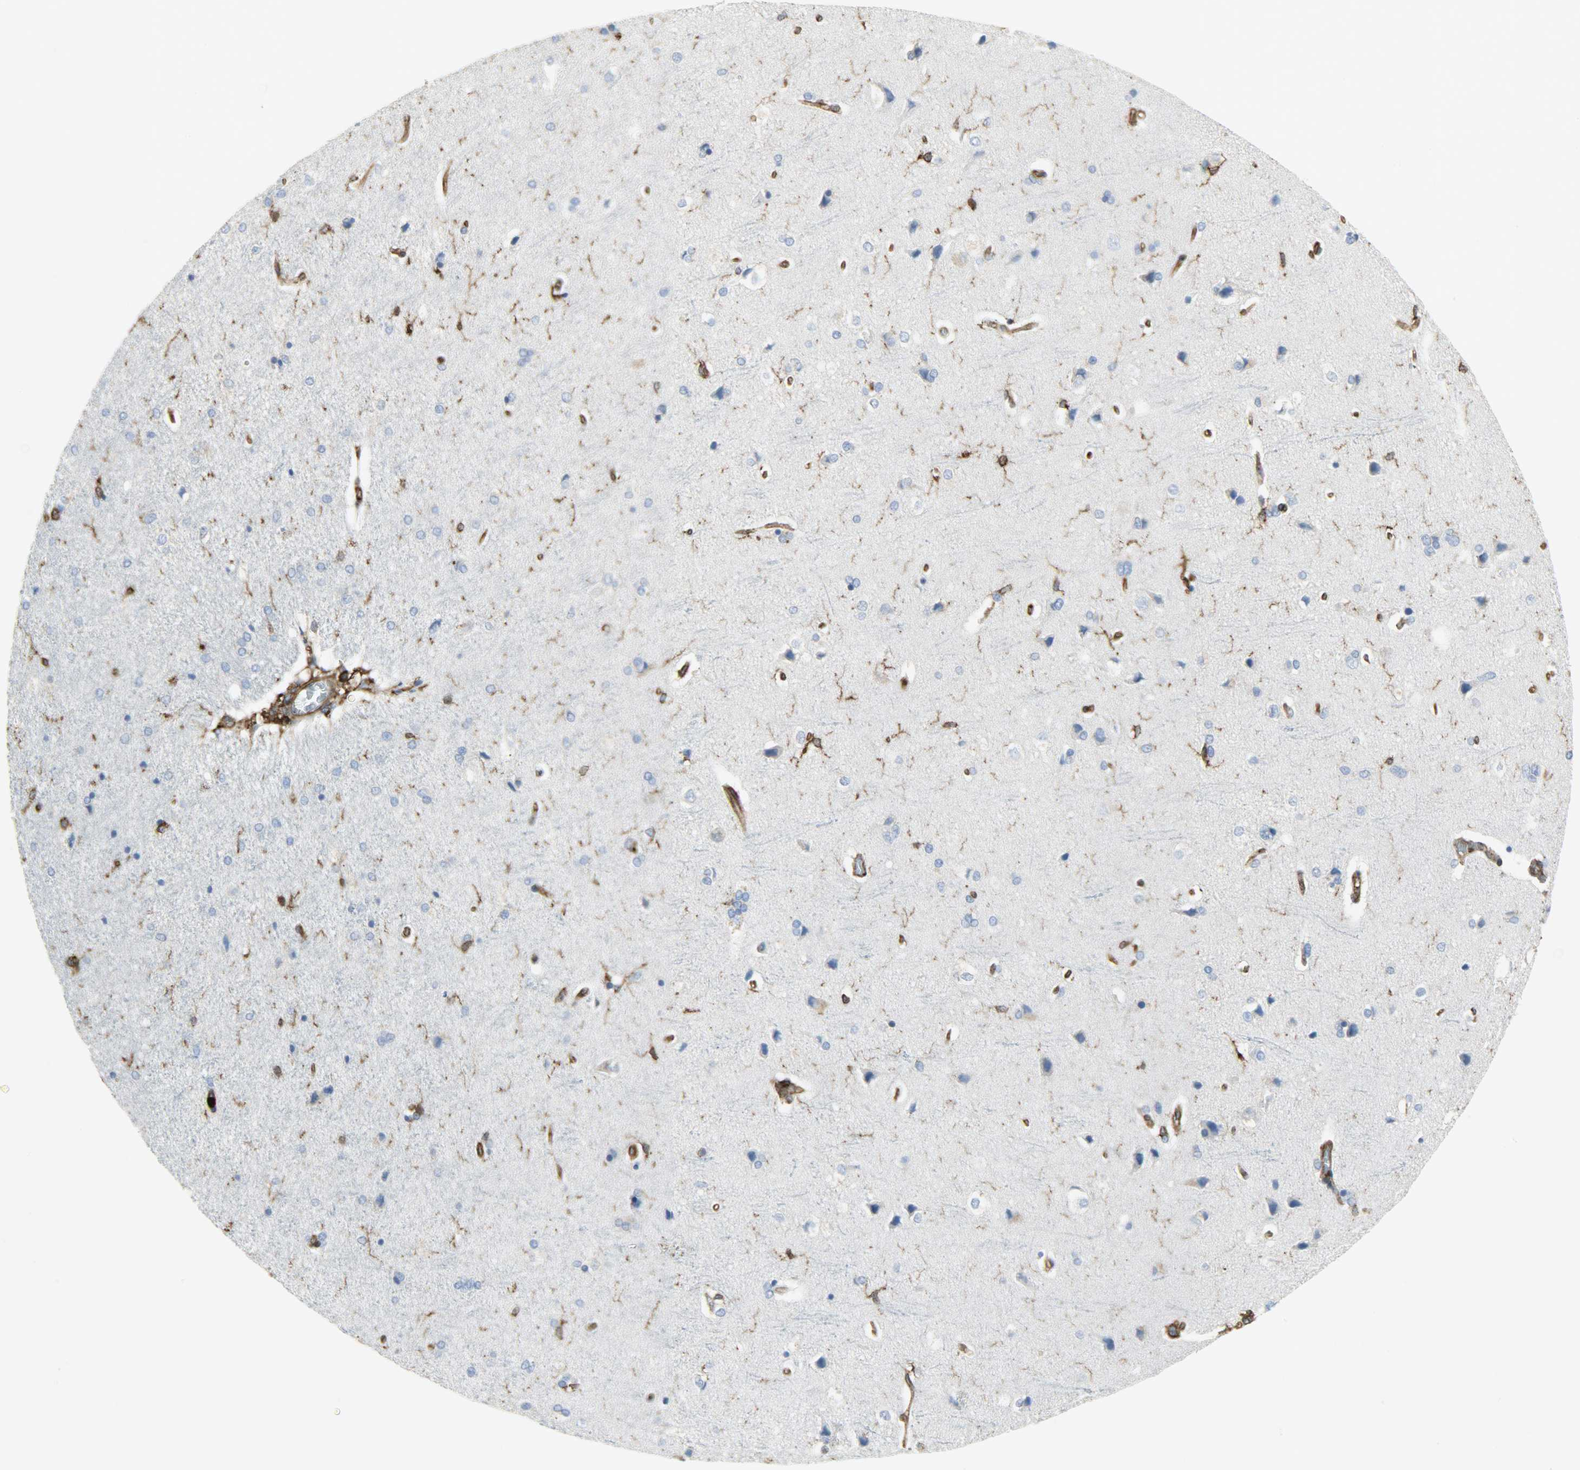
{"staining": {"intensity": "moderate", "quantity": ">75%", "location": "cytoplasmic/membranous"}, "tissue": "cerebral cortex", "cell_type": "Endothelial cells", "image_type": "normal", "snomed": [{"axis": "morphology", "description": "Normal tissue, NOS"}, {"axis": "topography", "description": "Cerebral cortex"}], "caption": "This histopathology image displays immunohistochemistry (IHC) staining of unremarkable human cerebral cortex, with medium moderate cytoplasmic/membranous staining in approximately >75% of endothelial cells.", "gene": "VASP", "patient": {"sex": "male", "age": 62}}